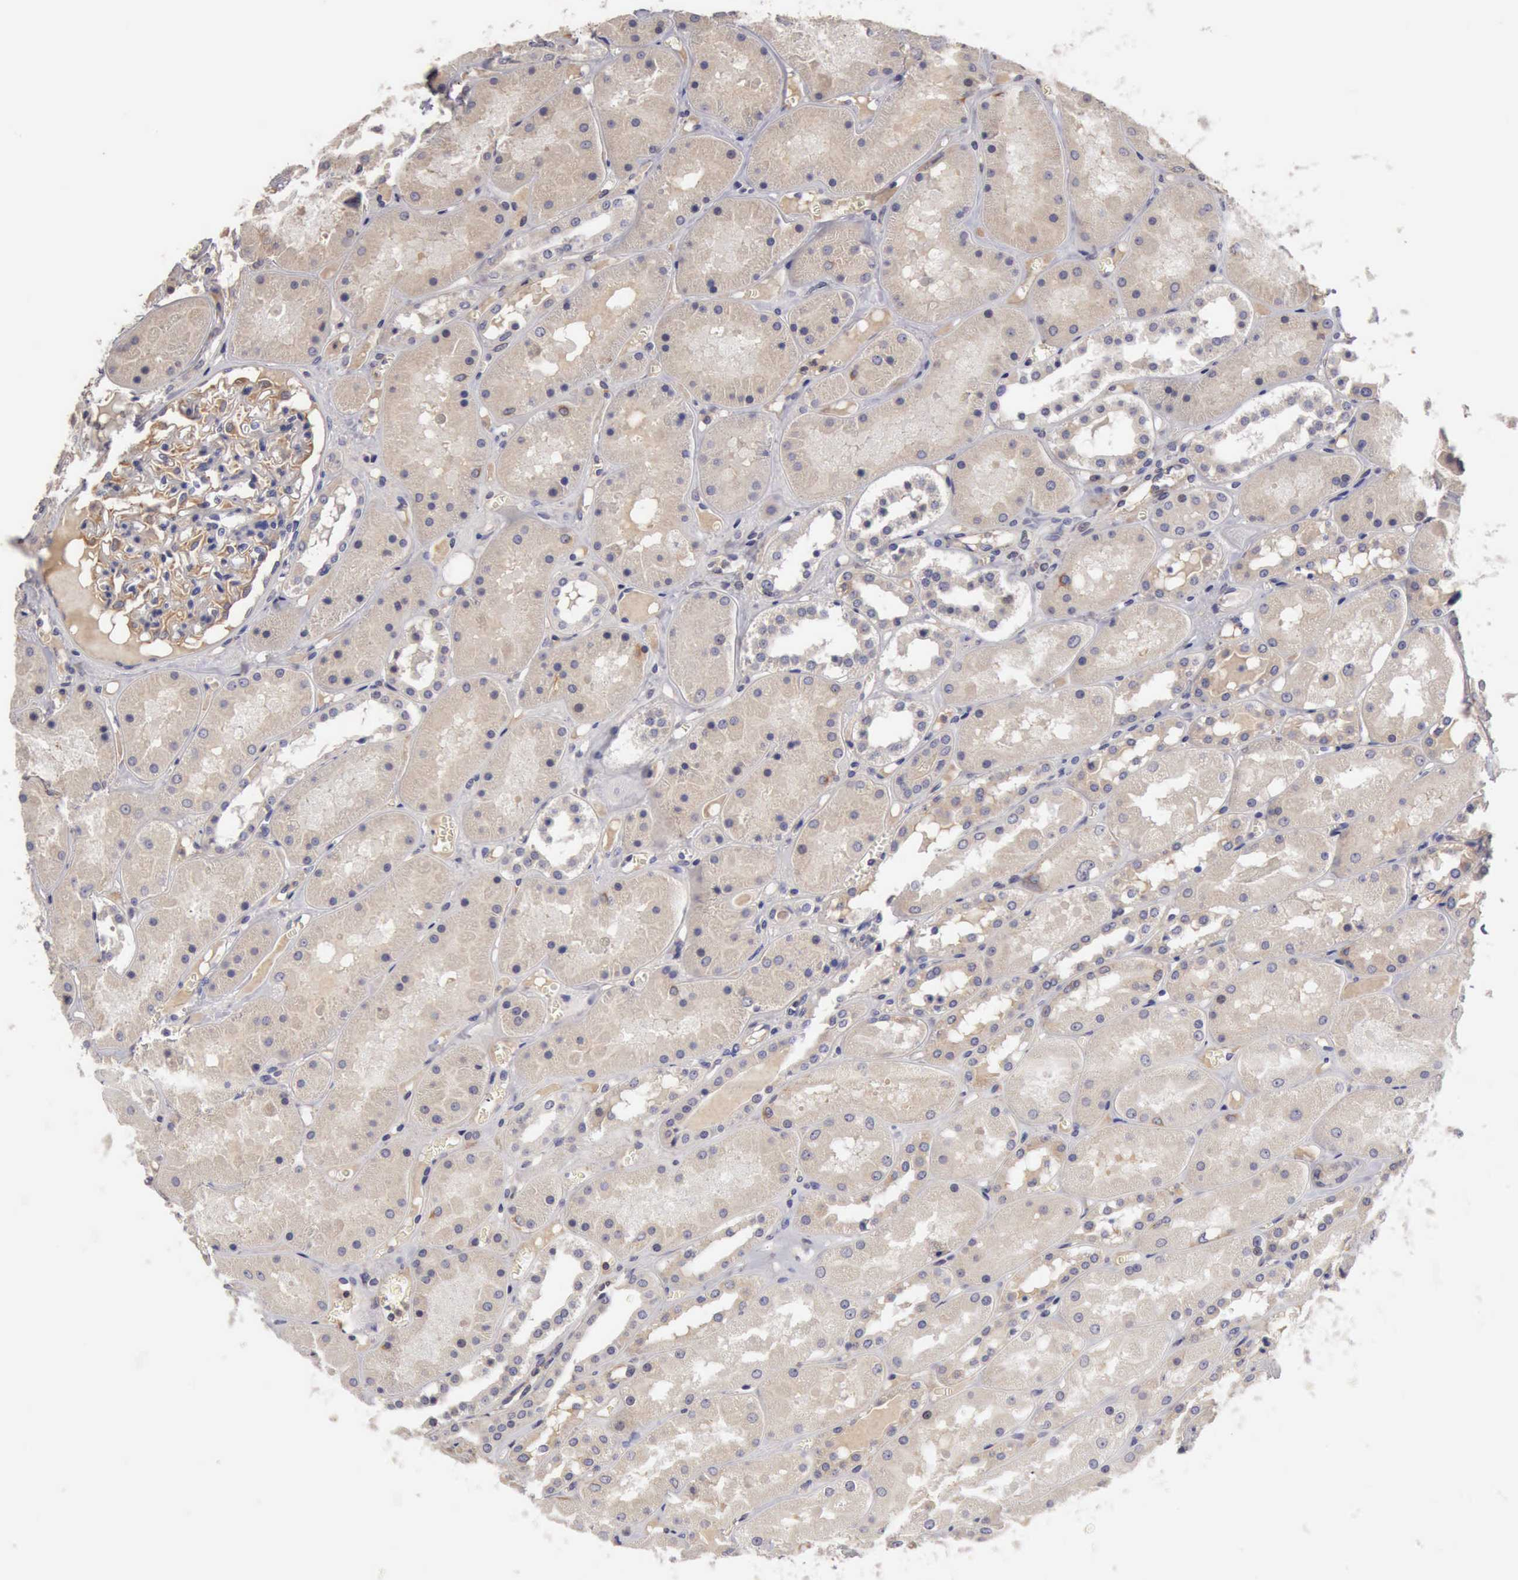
{"staining": {"intensity": "weak", "quantity": "25%-75%", "location": "cytoplasmic/membranous"}, "tissue": "kidney", "cell_type": "Cells in glomeruli", "image_type": "normal", "snomed": [{"axis": "morphology", "description": "Normal tissue, NOS"}, {"axis": "topography", "description": "Kidney"}], "caption": "Protein positivity by IHC shows weak cytoplasmic/membranous expression in approximately 25%-75% of cells in glomeruli in benign kidney.", "gene": "BMX", "patient": {"sex": "male", "age": 36}}